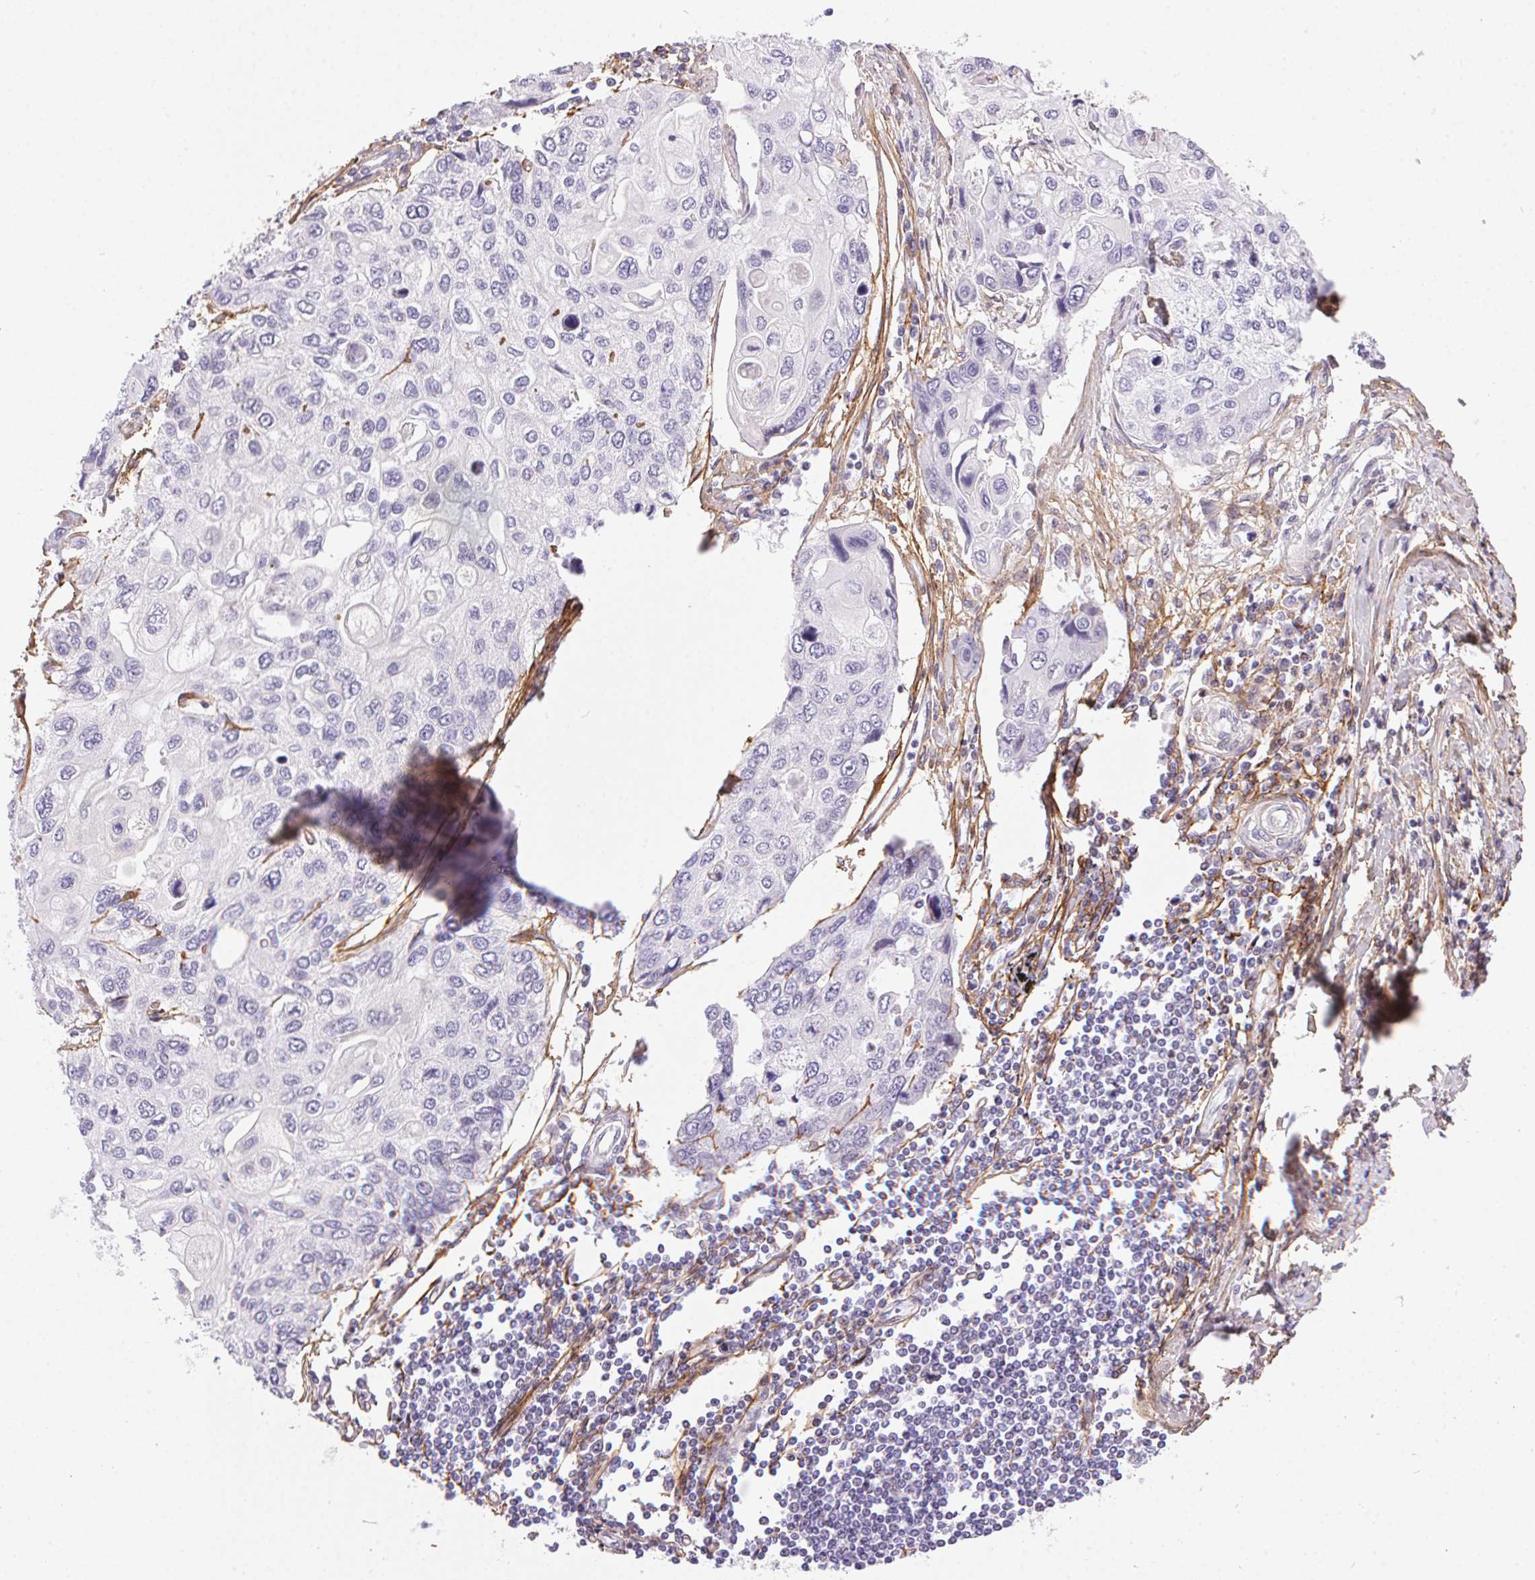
{"staining": {"intensity": "negative", "quantity": "none", "location": "none"}, "tissue": "lung cancer", "cell_type": "Tumor cells", "image_type": "cancer", "snomed": [{"axis": "morphology", "description": "Squamous cell carcinoma, NOS"}, {"axis": "morphology", "description": "Squamous cell carcinoma, metastatic, NOS"}, {"axis": "topography", "description": "Lung"}], "caption": "DAB (3,3'-diaminobenzidine) immunohistochemical staining of lung cancer (squamous cell carcinoma) displays no significant expression in tumor cells.", "gene": "PDZD2", "patient": {"sex": "male", "age": 63}}